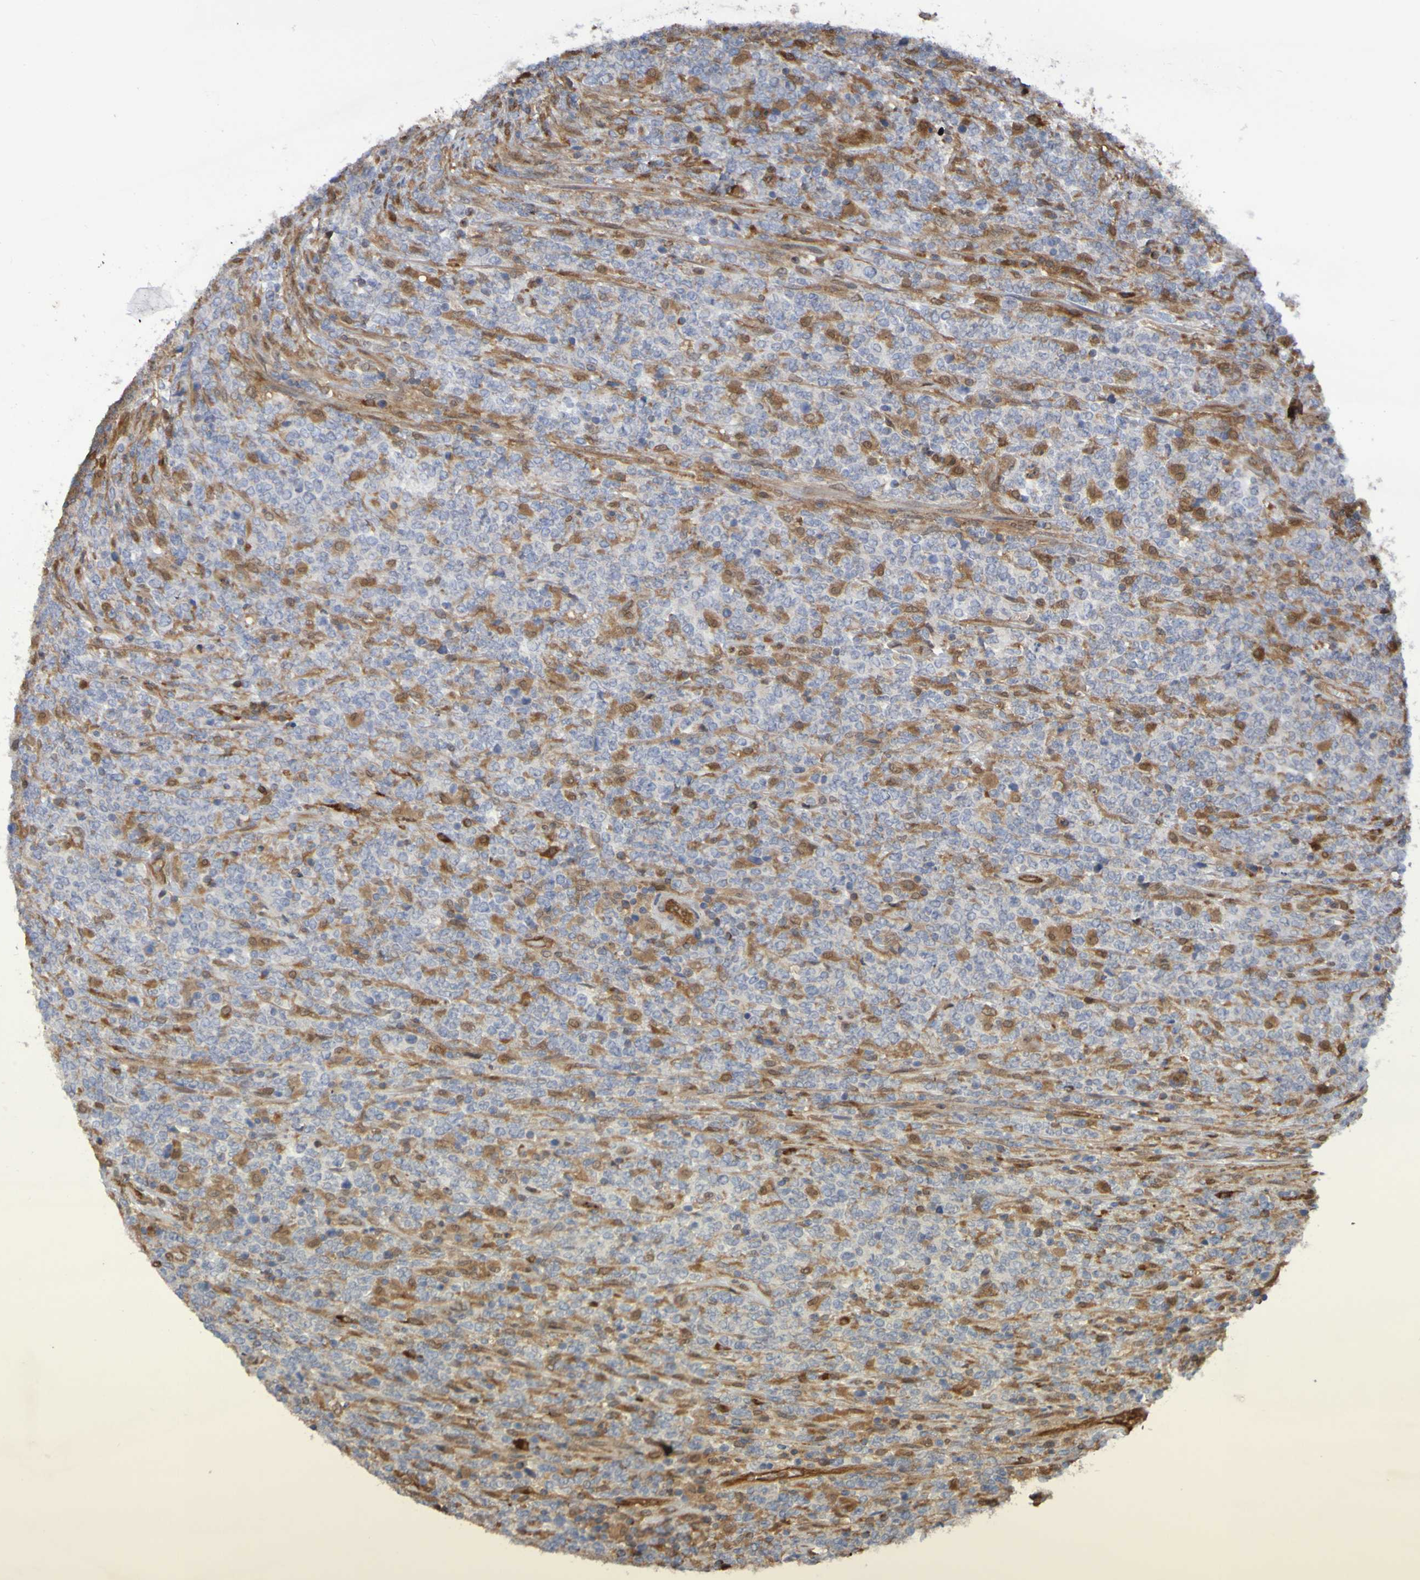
{"staining": {"intensity": "weak", "quantity": "<25%", "location": "cytoplasmic/membranous"}, "tissue": "lymphoma", "cell_type": "Tumor cells", "image_type": "cancer", "snomed": [{"axis": "morphology", "description": "Malignant lymphoma, non-Hodgkin's type, High grade"}, {"axis": "topography", "description": "Soft tissue"}], "caption": "Tumor cells show no significant positivity in high-grade malignant lymphoma, non-Hodgkin's type. (Immunohistochemistry (ihc), brightfield microscopy, high magnification).", "gene": "SERPINB6", "patient": {"sex": "male", "age": 18}}